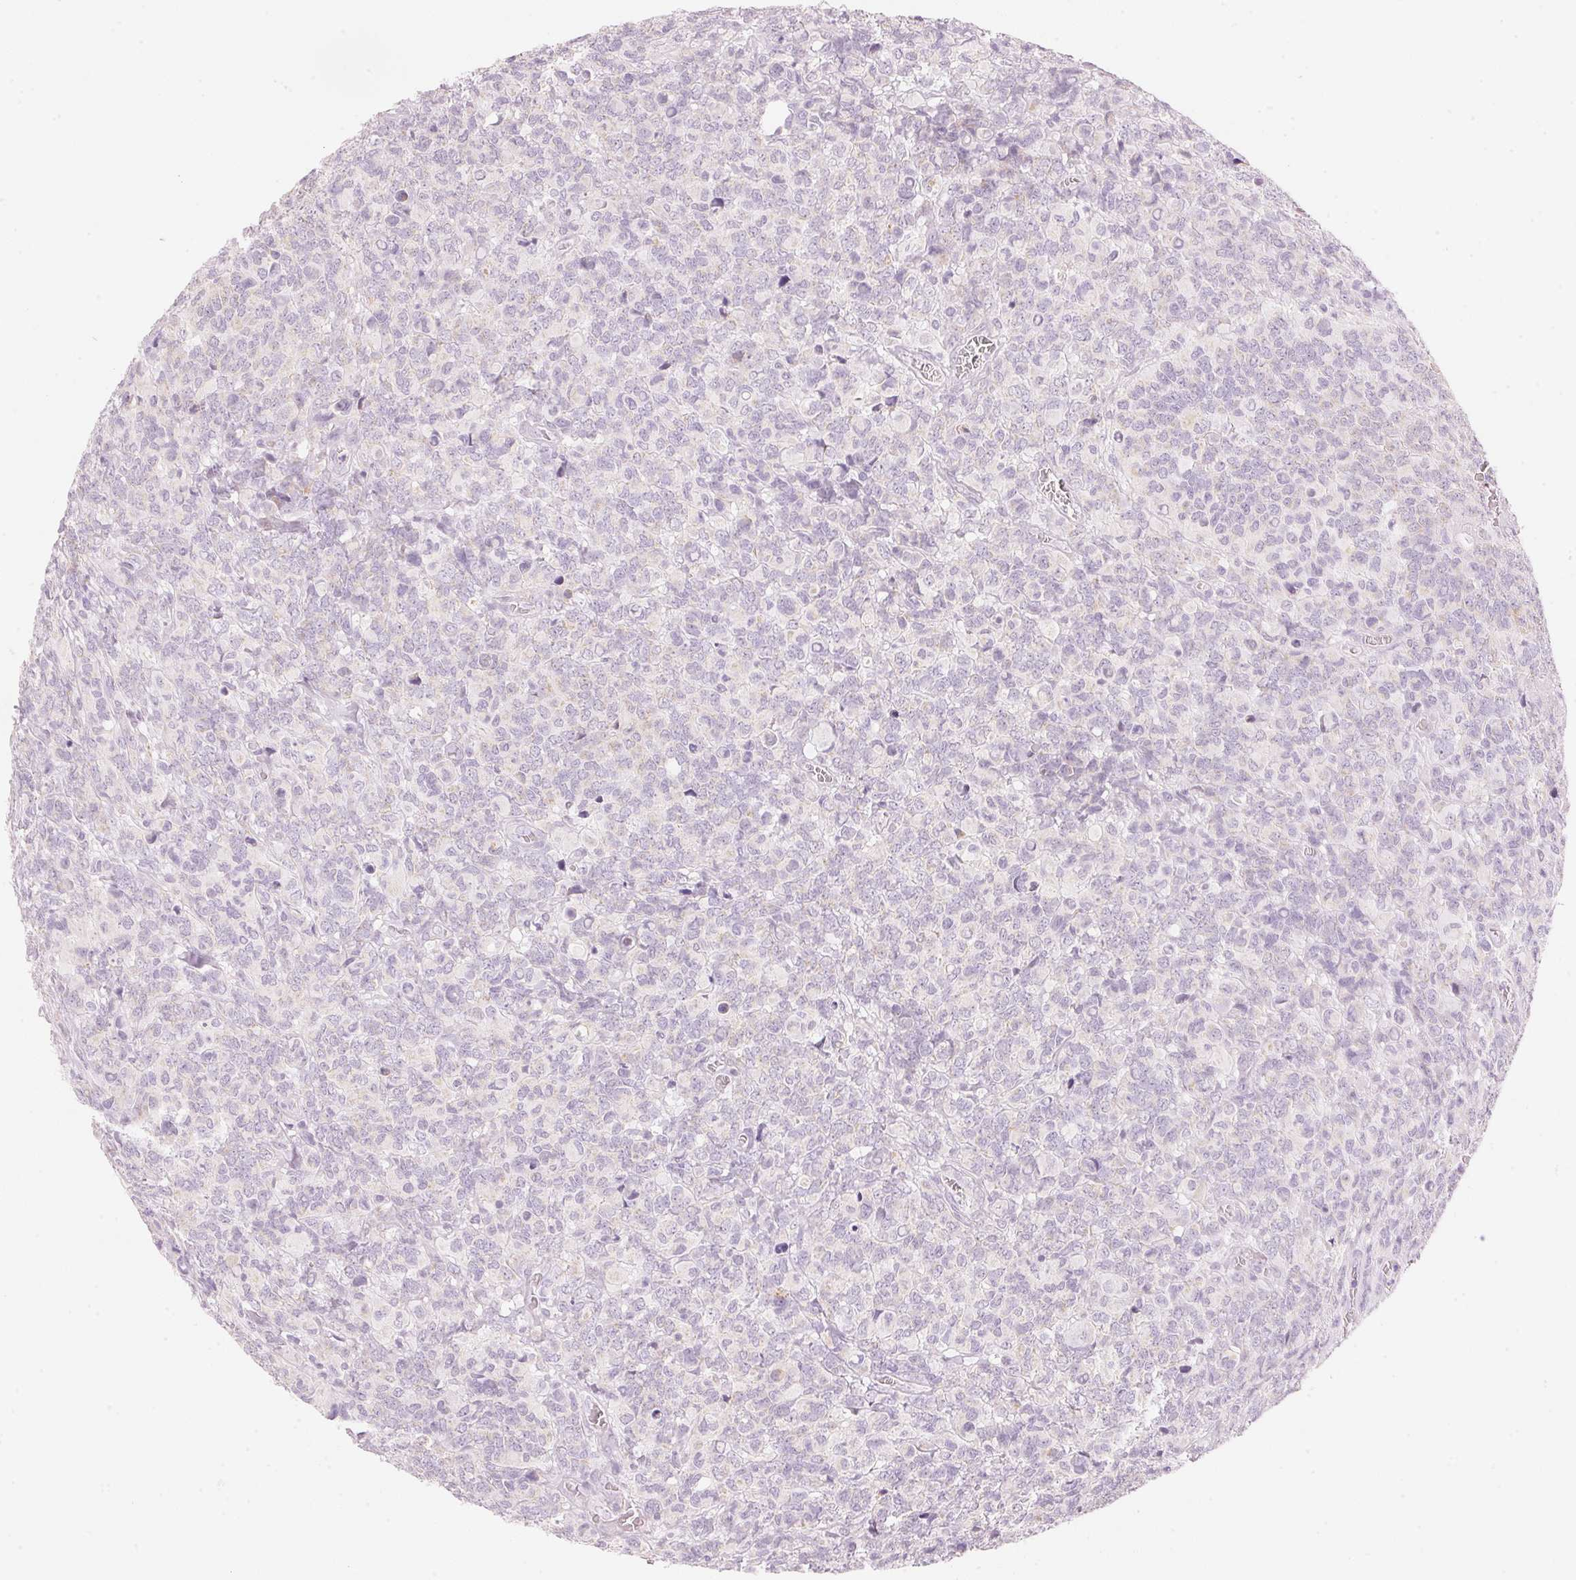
{"staining": {"intensity": "negative", "quantity": "none", "location": "none"}, "tissue": "glioma", "cell_type": "Tumor cells", "image_type": "cancer", "snomed": [{"axis": "morphology", "description": "Glioma, malignant, High grade"}, {"axis": "topography", "description": "Brain"}], "caption": "DAB immunohistochemical staining of glioma shows no significant expression in tumor cells.", "gene": "HOXB13", "patient": {"sex": "male", "age": 39}}